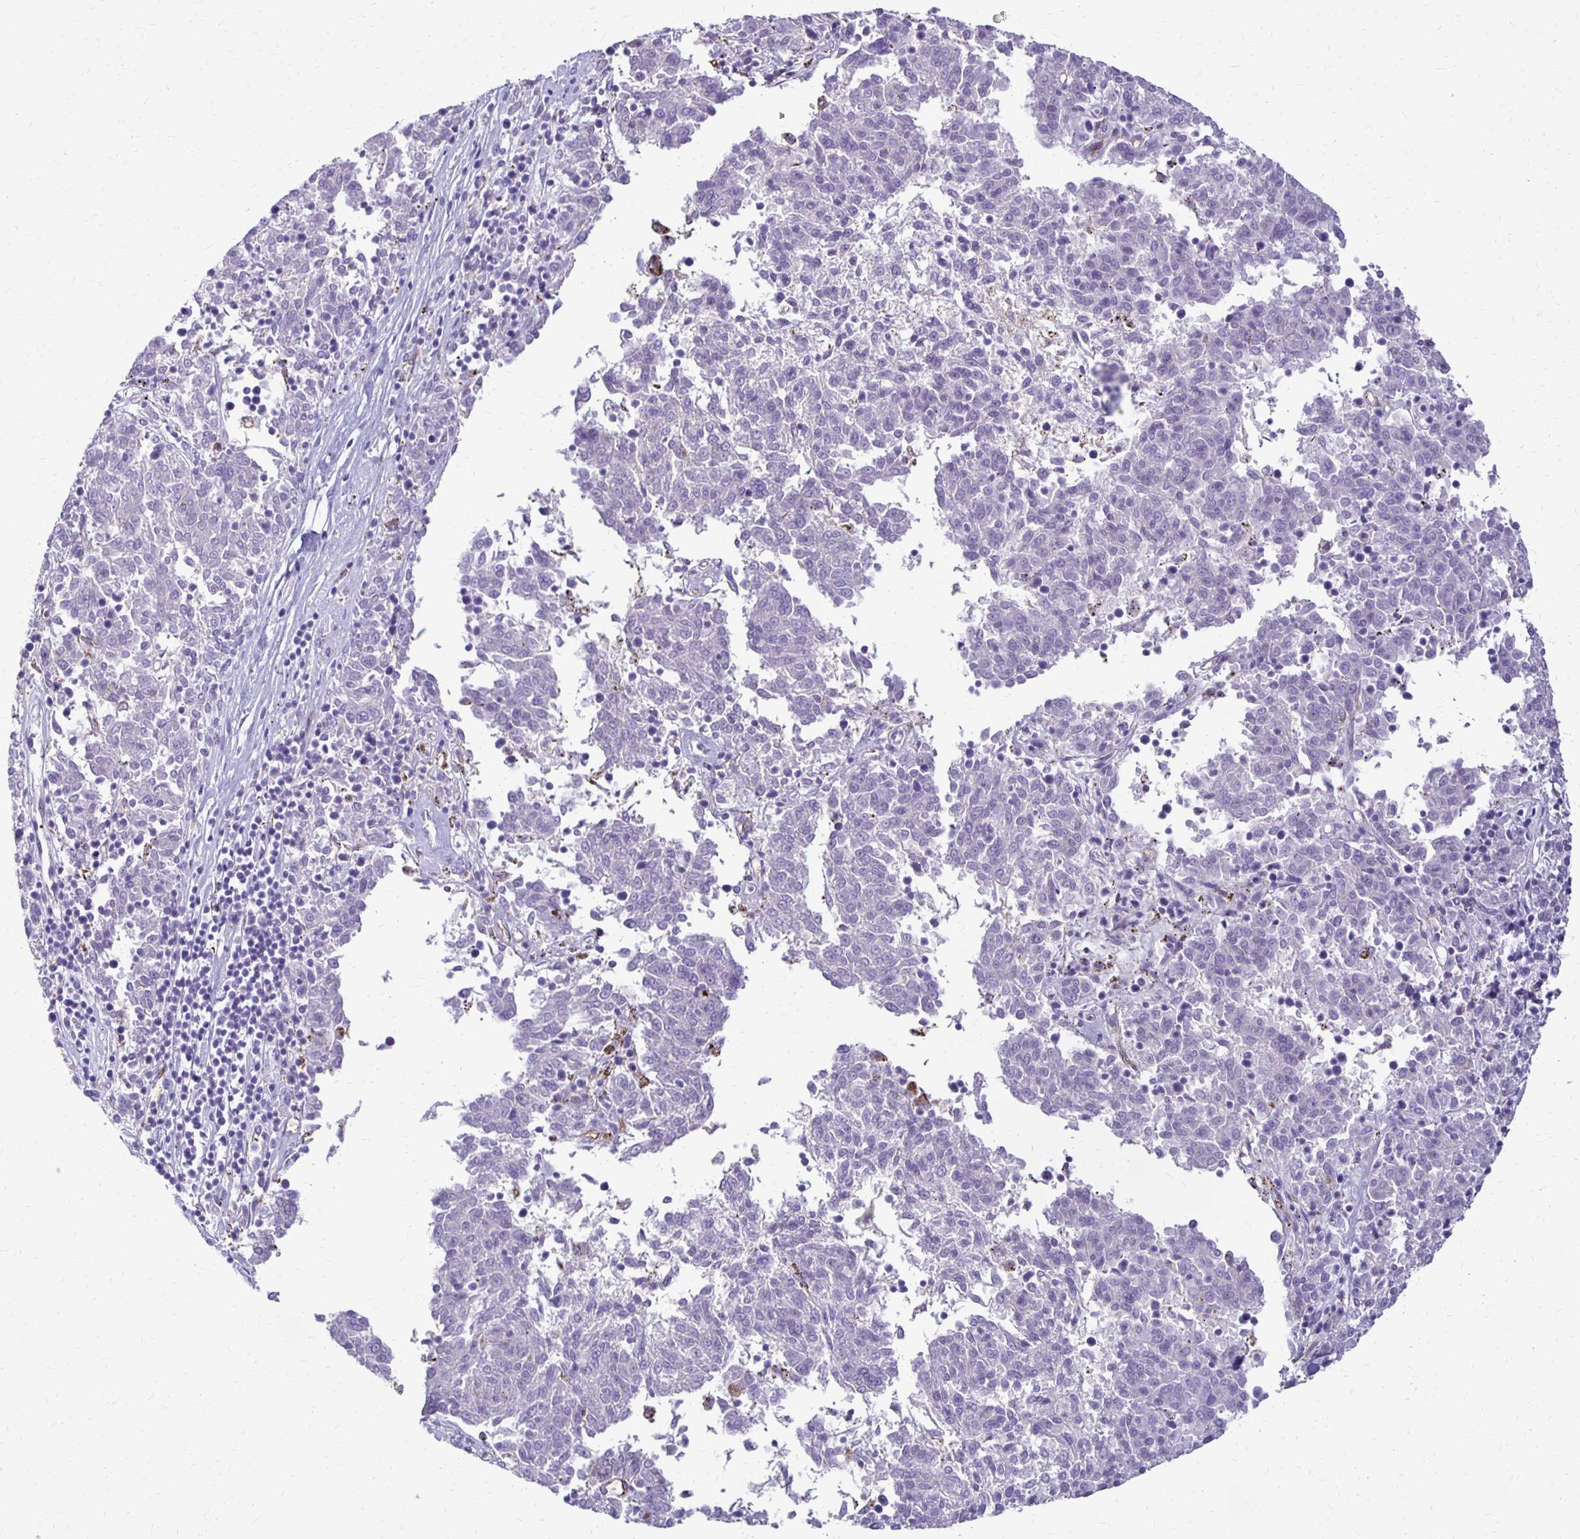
{"staining": {"intensity": "negative", "quantity": "none", "location": "none"}, "tissue": "melanoma", "cell_type": "Tumor cells", "image_type": "cancer", "snomed": [{"axis": "morphology", "description": "Malignant melanoma, NOS"}, {"axis": "topography", "description": "Skin"}], "caption": "DAB immunohistochemical staining of melanoma demonstrates no significant staining in tumor cells.", "gene": "TTYH1", "patient": {"sex": "female", "age": 72}}